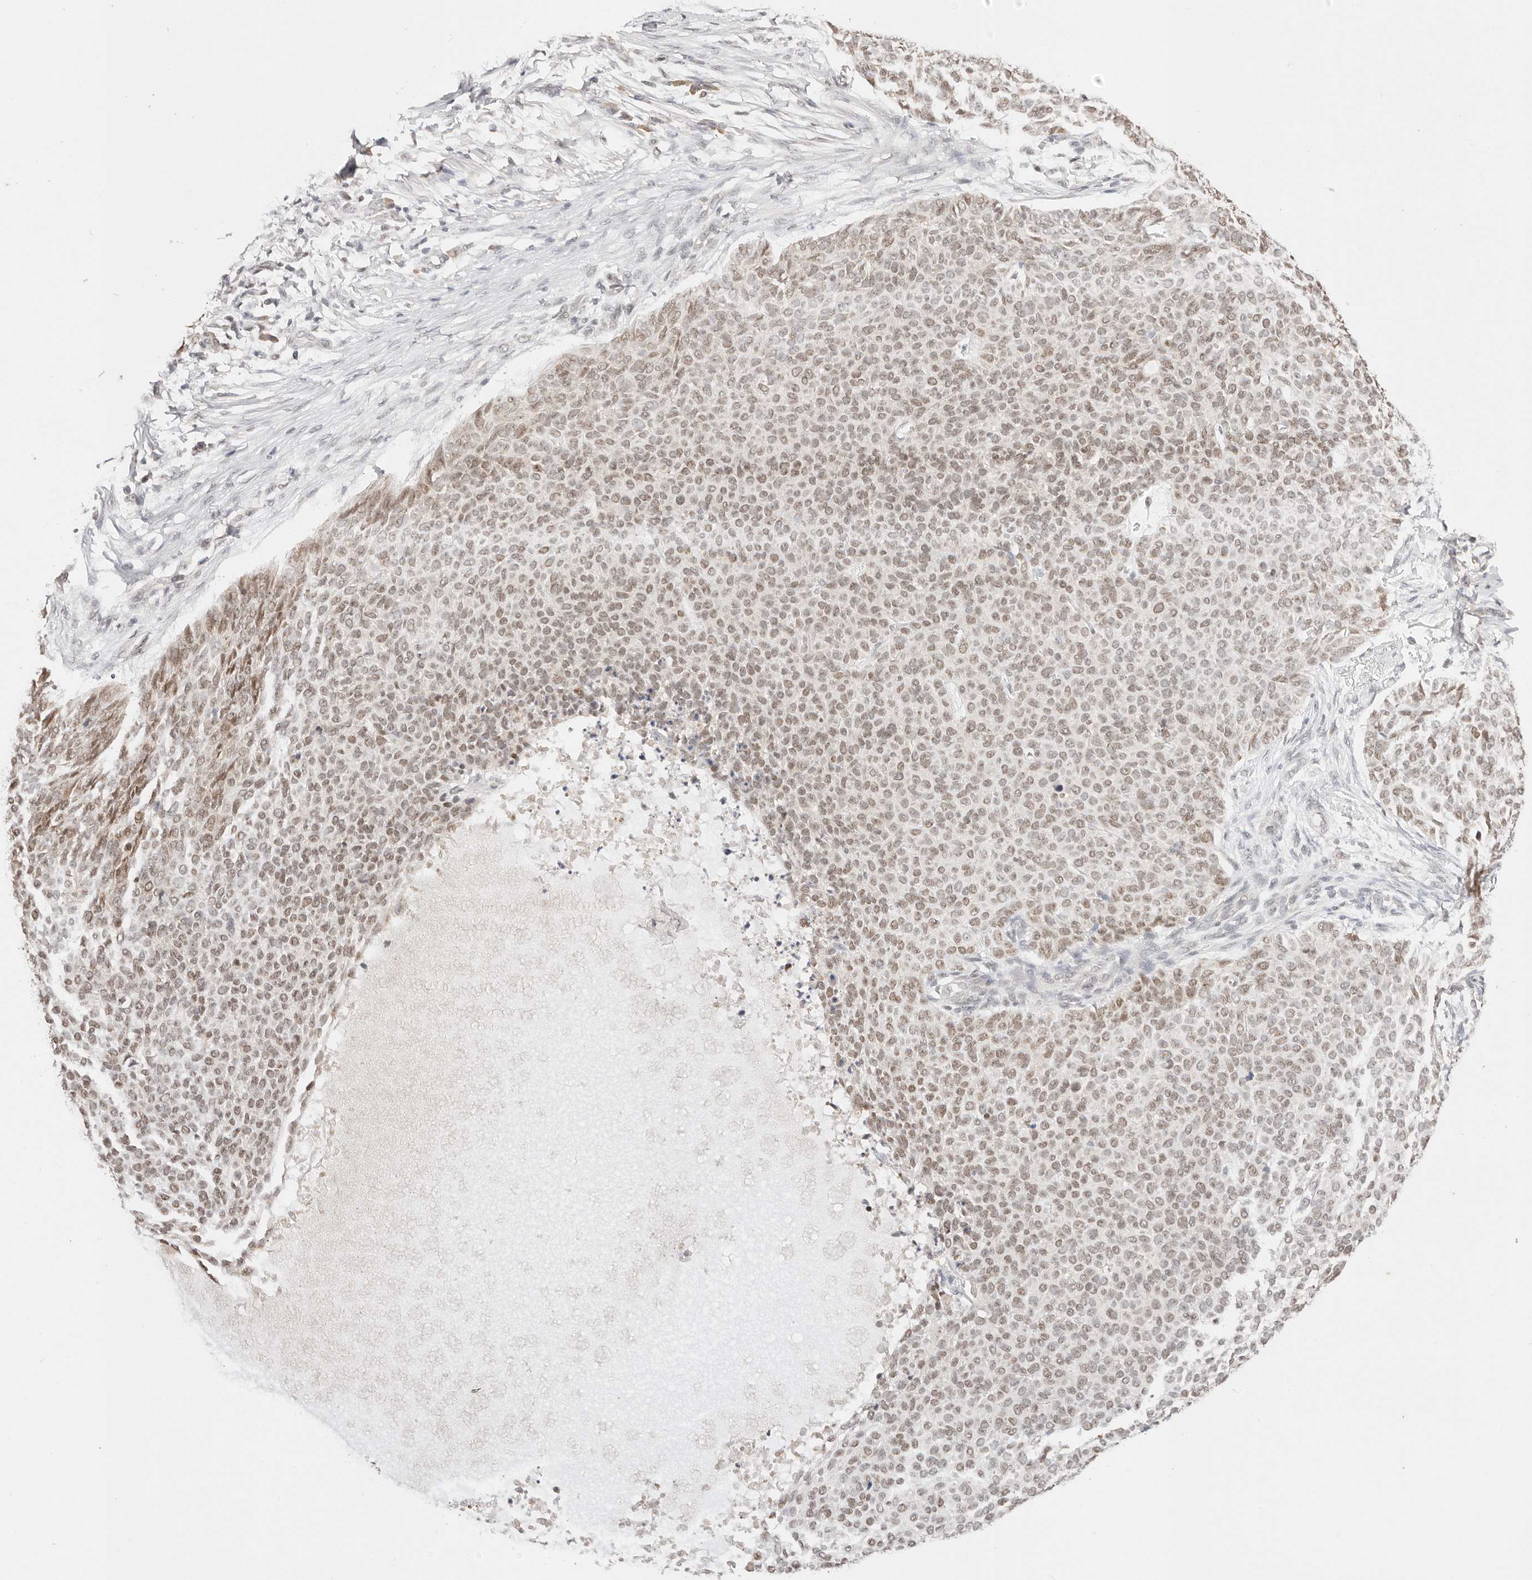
{"staining": {"intensity": "weak", "quantity": ">75%", "location": "nuclear"}, "tissue": "skin cancer", "cell_type": "Tumor cells", "image_type": "cancer", "snomed": [{"axis": "morphology", "description": "Normal tissue, NOS"}, {"axis": "morphology", "description": "Basal cell carcinoma"}, {"axis": "topography", "description": "Skin"}], "caption": "Immunohistochemical staining of human basal cell carcinoma (skin) displays low levels of weak nuclear expression in about >75% of tumor cells.", "gene": "RFC3", "patient": {"sex": "male", "age": 50}}